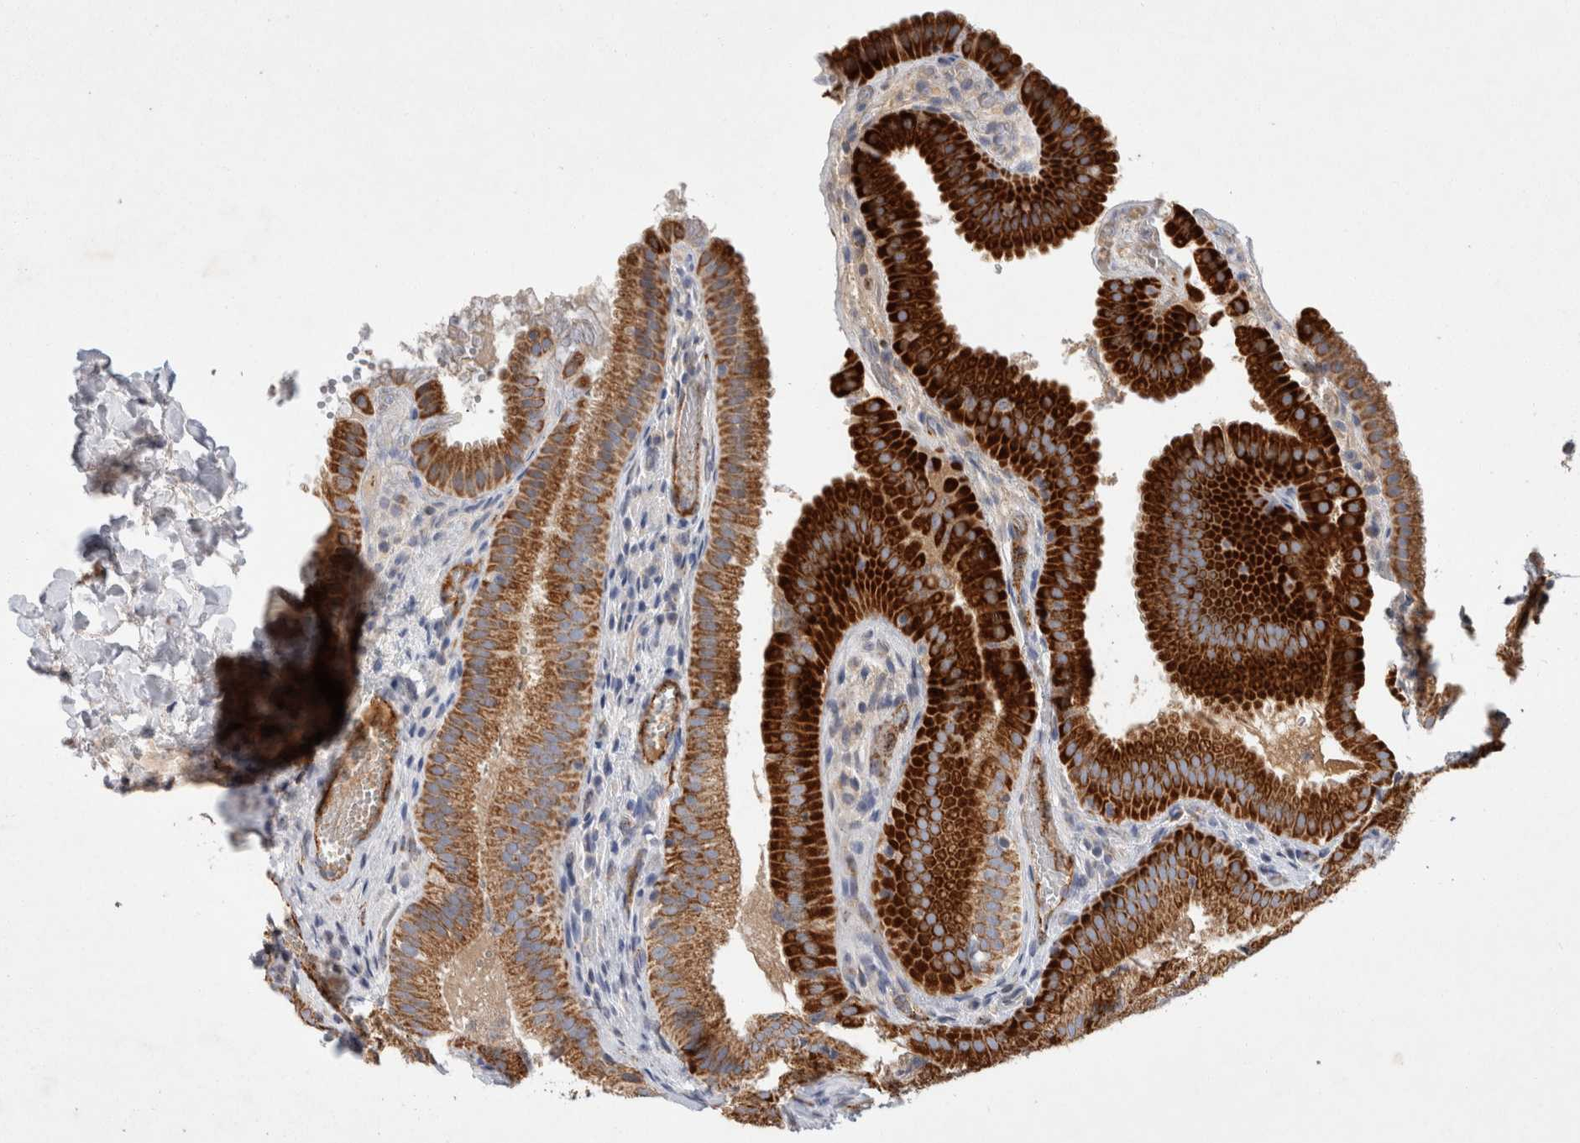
{"staining": {"intensity": "strong", "quantity": ">75%", "location": "cytoplasmic/membranous"}, "tissue": "gallbladder", "cell_type": "Glandular cells", "image_type": "normal", "snomed": [{"axis": "morphology", "description": "Normal tissue, NOS"}, {"axis": "topography", "description": "Gallbladder"}], "caption": "Immunohistochemistry image of normal gallbladder: human gallbladder stained using immunohistochemistry shows high levels of strong protein expression localized specifically in the cytoplasmic/membranous of glandular cells, appearing as a cytoplasmic/membranous brown color.", "gene": "IARS2", "patient": {"sex": "female", "age": 30}}